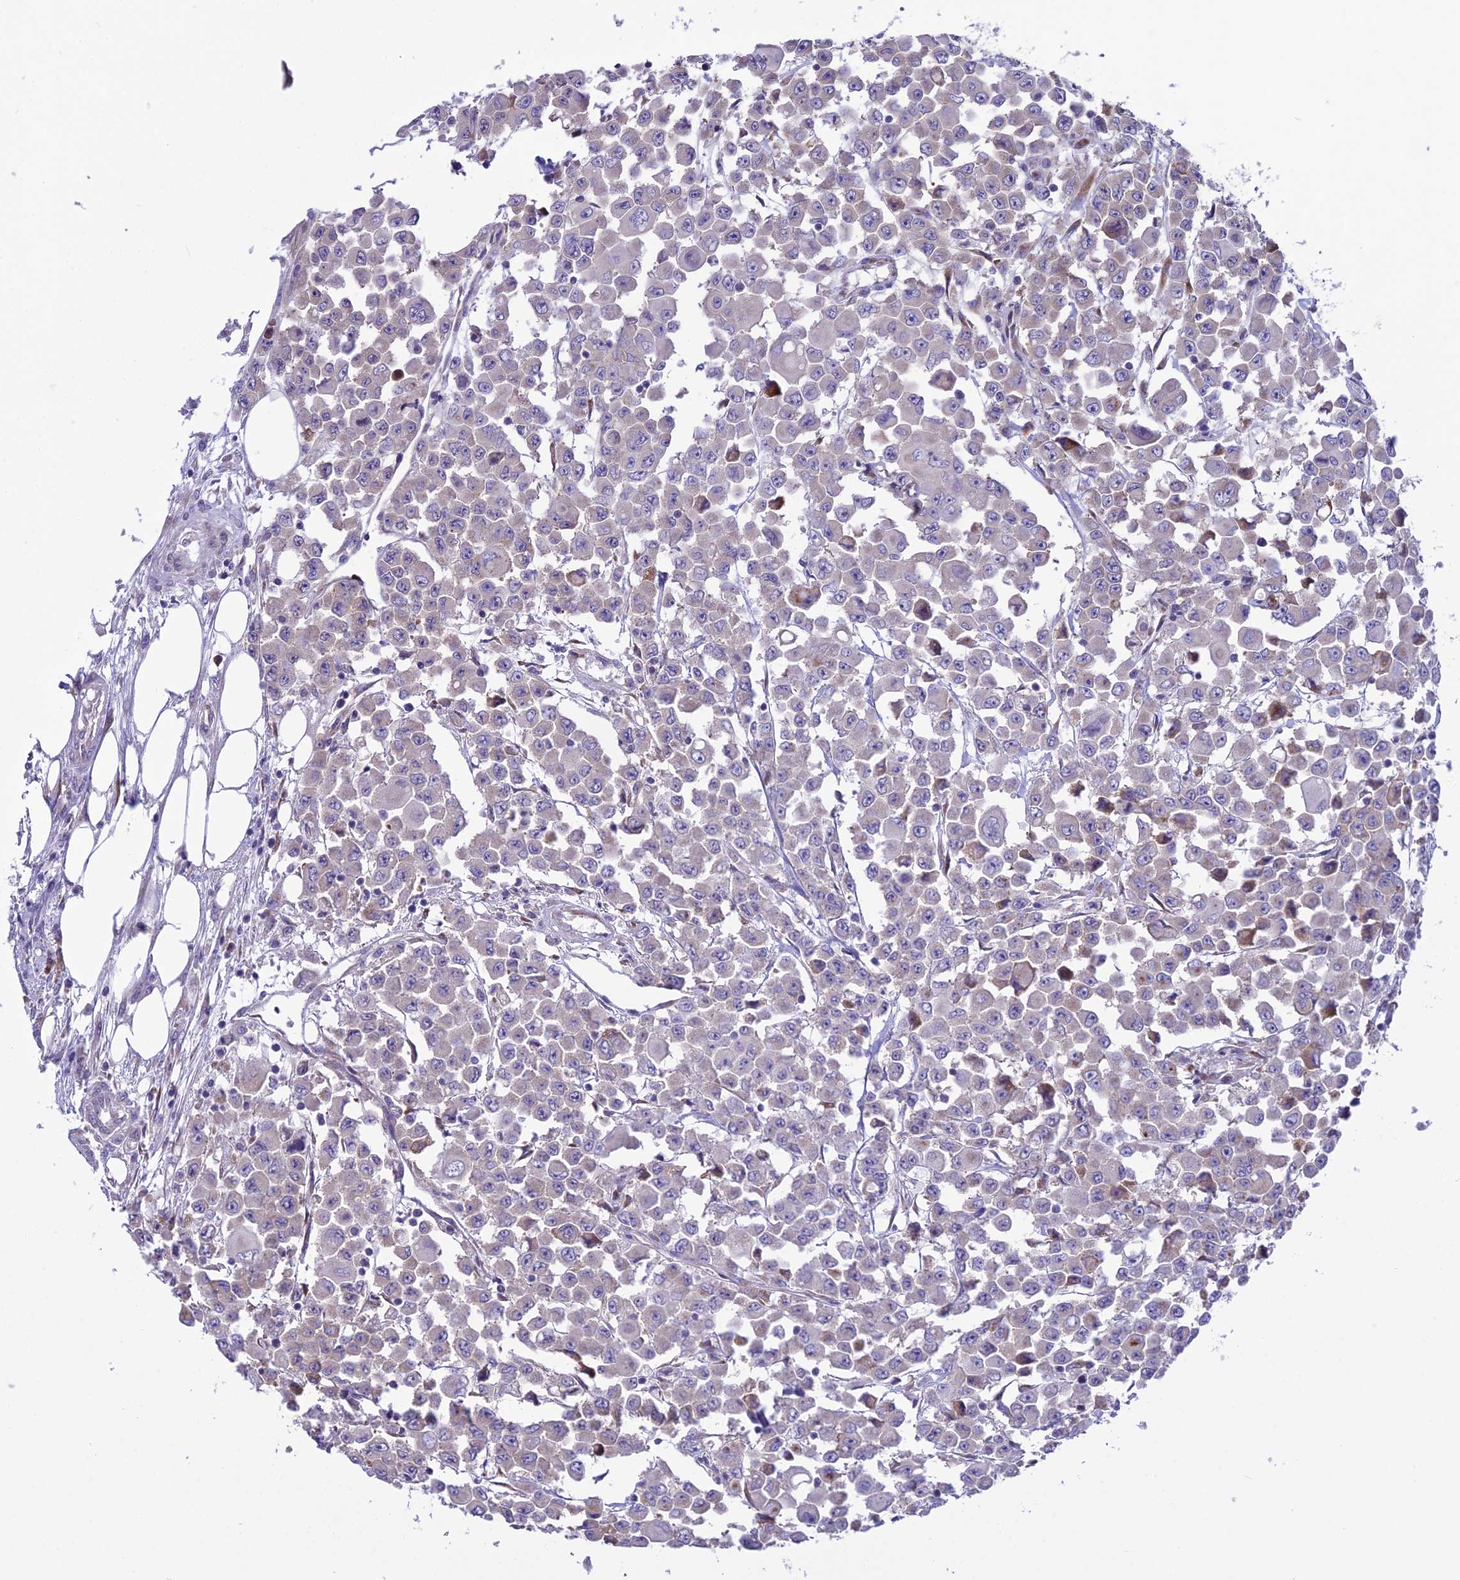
{"staining": {"intensity": "moderate", "quantity": "<25%", "location": "cytoplasmic/membranous"}, "tissue": "colorectal cancer", "cell_type": "Tumor cells", "image_type": "cancer", "snomed": [{"axis": "morphology", "description": "Adenocarcinoma, NOS"}, {"axis": "topography", "description": "Colon"}], "caption": "Immunohistochemistry (IHC) (DAB (3,3'-diaminobenzidine)) staining of colorectal cancer demonstrates moderate cytoplasmic/membranous protein expression in about <25% of tumor cells.", "gene": "RPS26", "patient": {"sex": "male", "age": 51}}